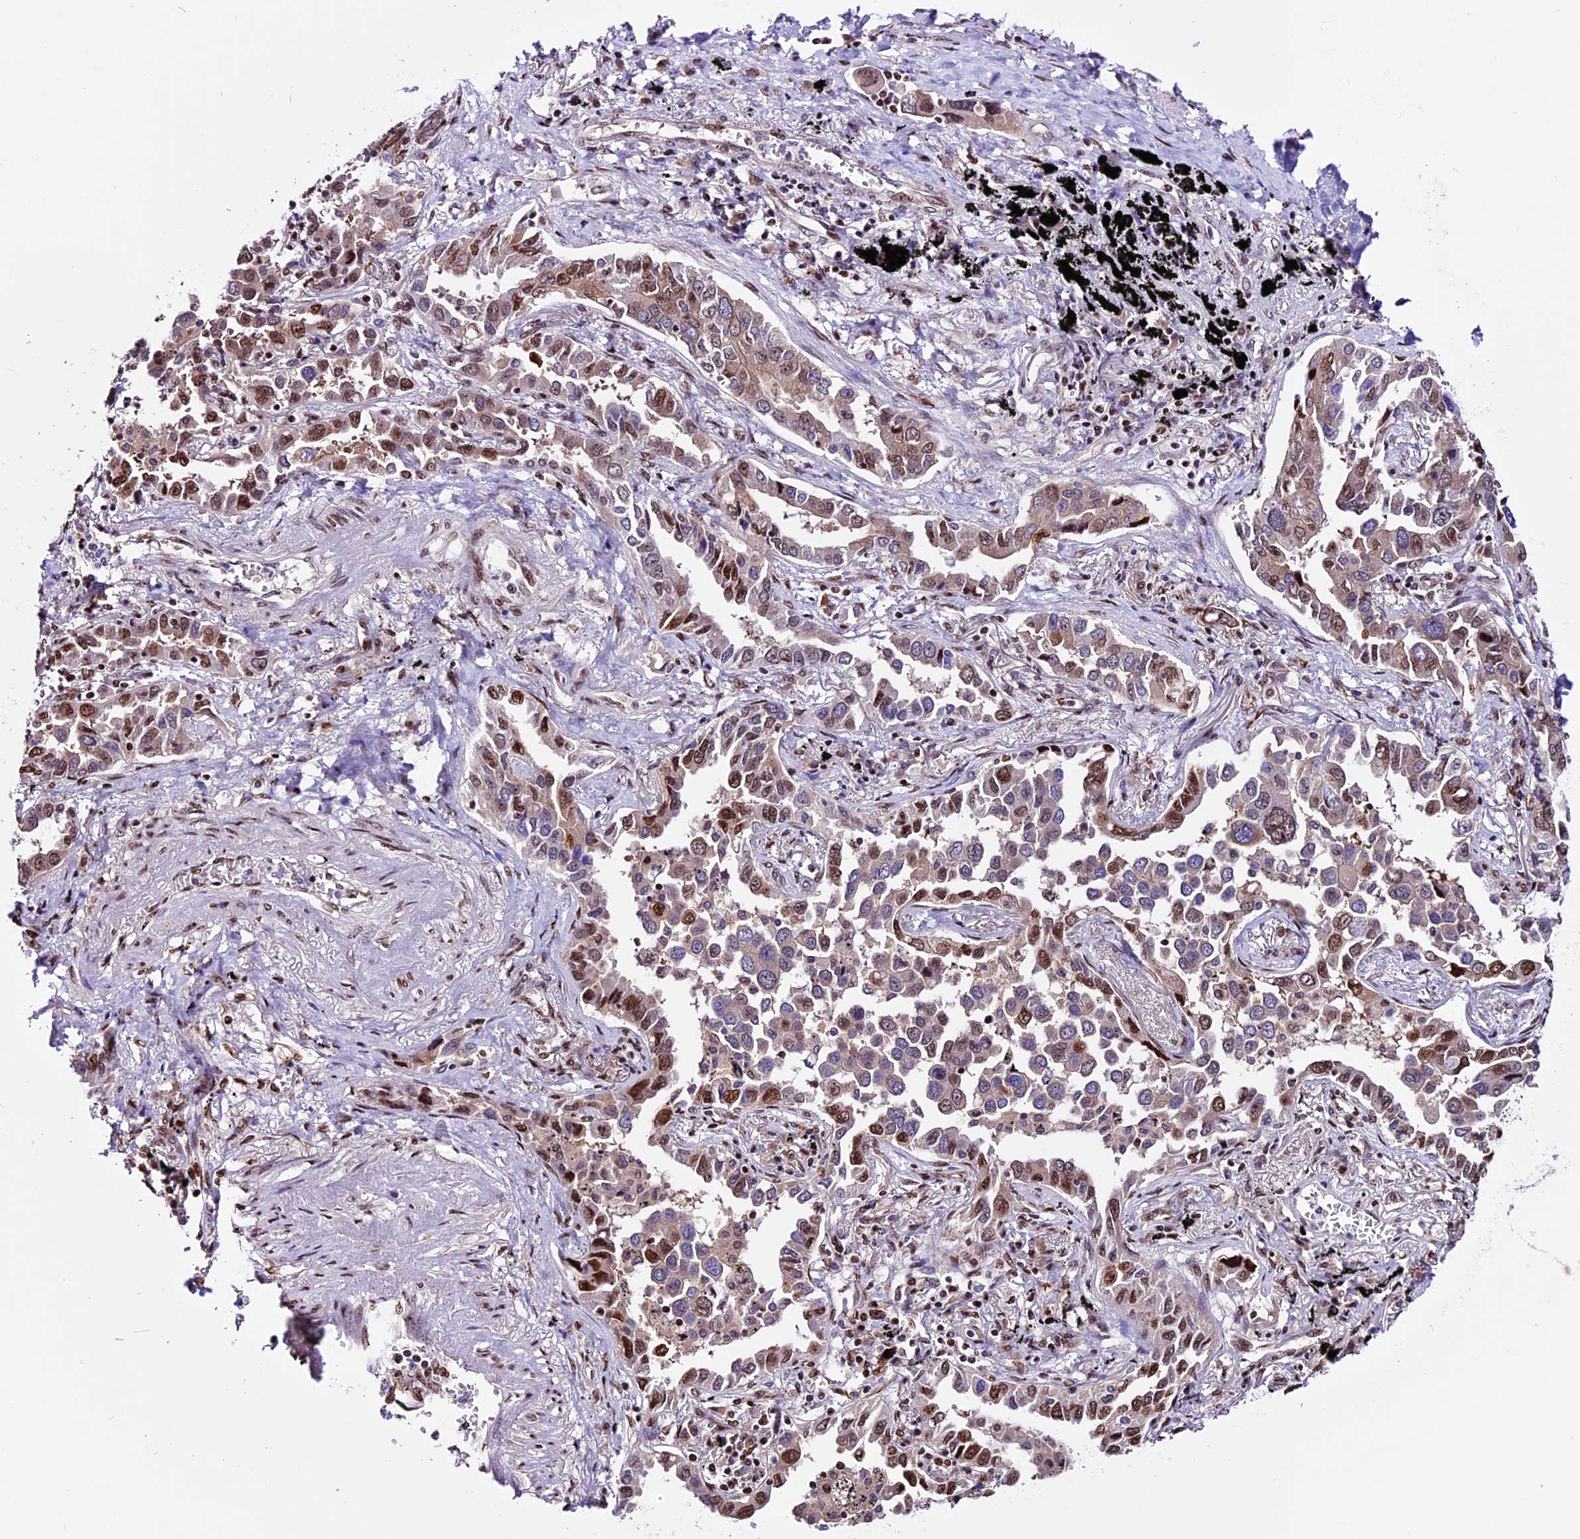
{"staining": {"intensity": "moderate", "quantity": ">75%", "location": "cytoplasmic/membranous,nuclear"}, "tissue": "lung cancer", "cell_type": "Tumor cells", "image_type": "cancer", "snomed": [{"axis": "morphology", "description": "Adenocarcinoma, NOS"}, {"axis": "topography", "description": "Lung"}], "caption": "Protein expression analysis of lung cancer (adenocarcinoma) shows moderate cytoplasmic/membranous and nuclear staining in approximately >75% of tumor cells.", "gene": "RINL", "patient": {"sex": "male", "age": 67}}